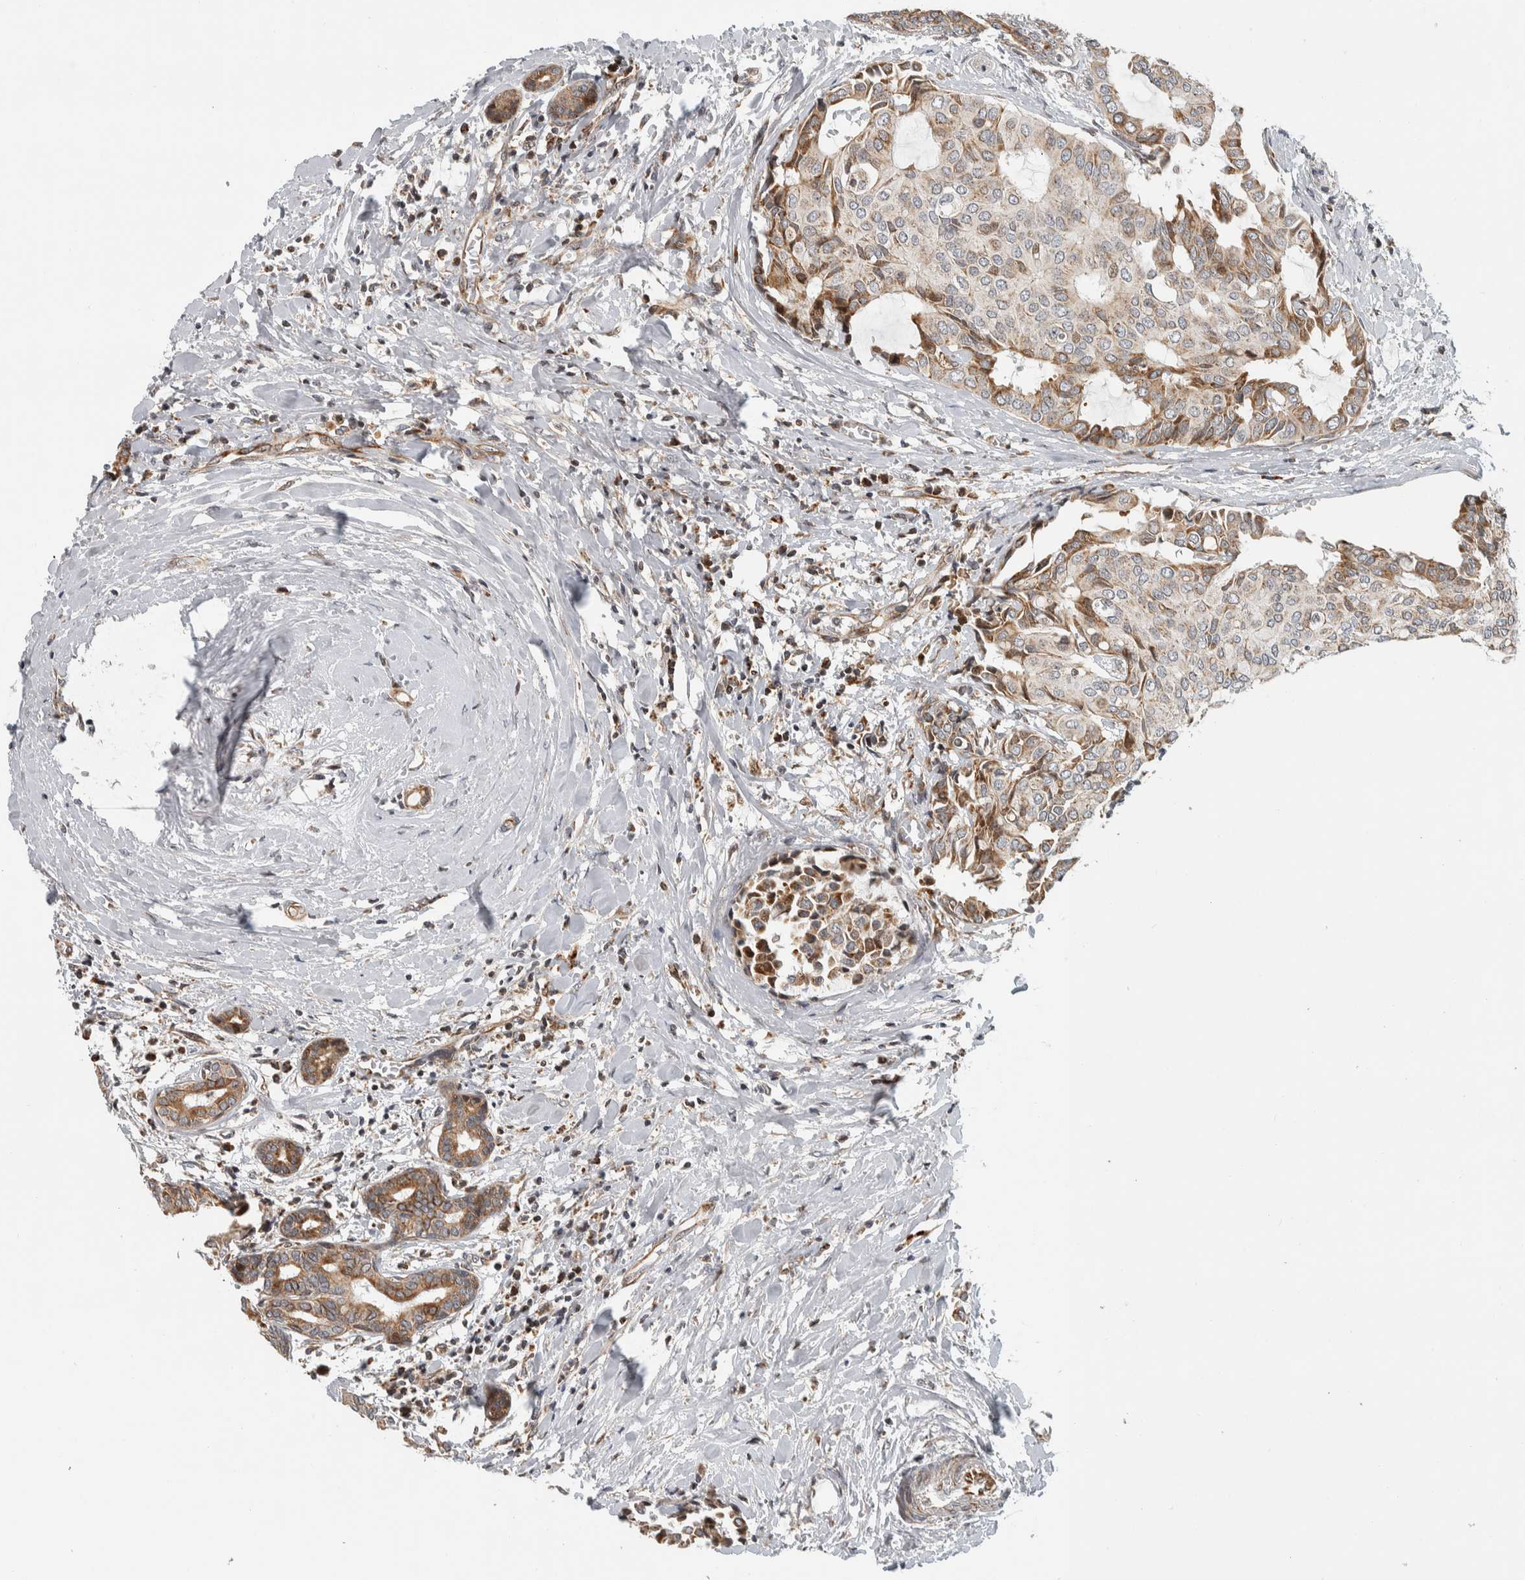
{"staining": {"intensity": "moderate", "quantity": "25%-75%", "location": "cytoplasmic/membranous"}, "tissue": "head and neck cancer", "cell_type": "Tumor cells", "image_type": "cancer", "snomed": [{"axis": "morphology", "description": "Adenocarcinoma, NOS"}, {"axis": "topography", "description": "Salivary gland"}, {"axis": "topography", "description": "Head-Neck"}], "caption": "Immunohistochemical staining of adenocarcinoma (head and neck) exhibits medium levels of moderate cytoplasmic/membranous expression in about 25%-75% of tumor cells.", "gene": "AFP", "patient": {"sex": "female", "age": 59}}